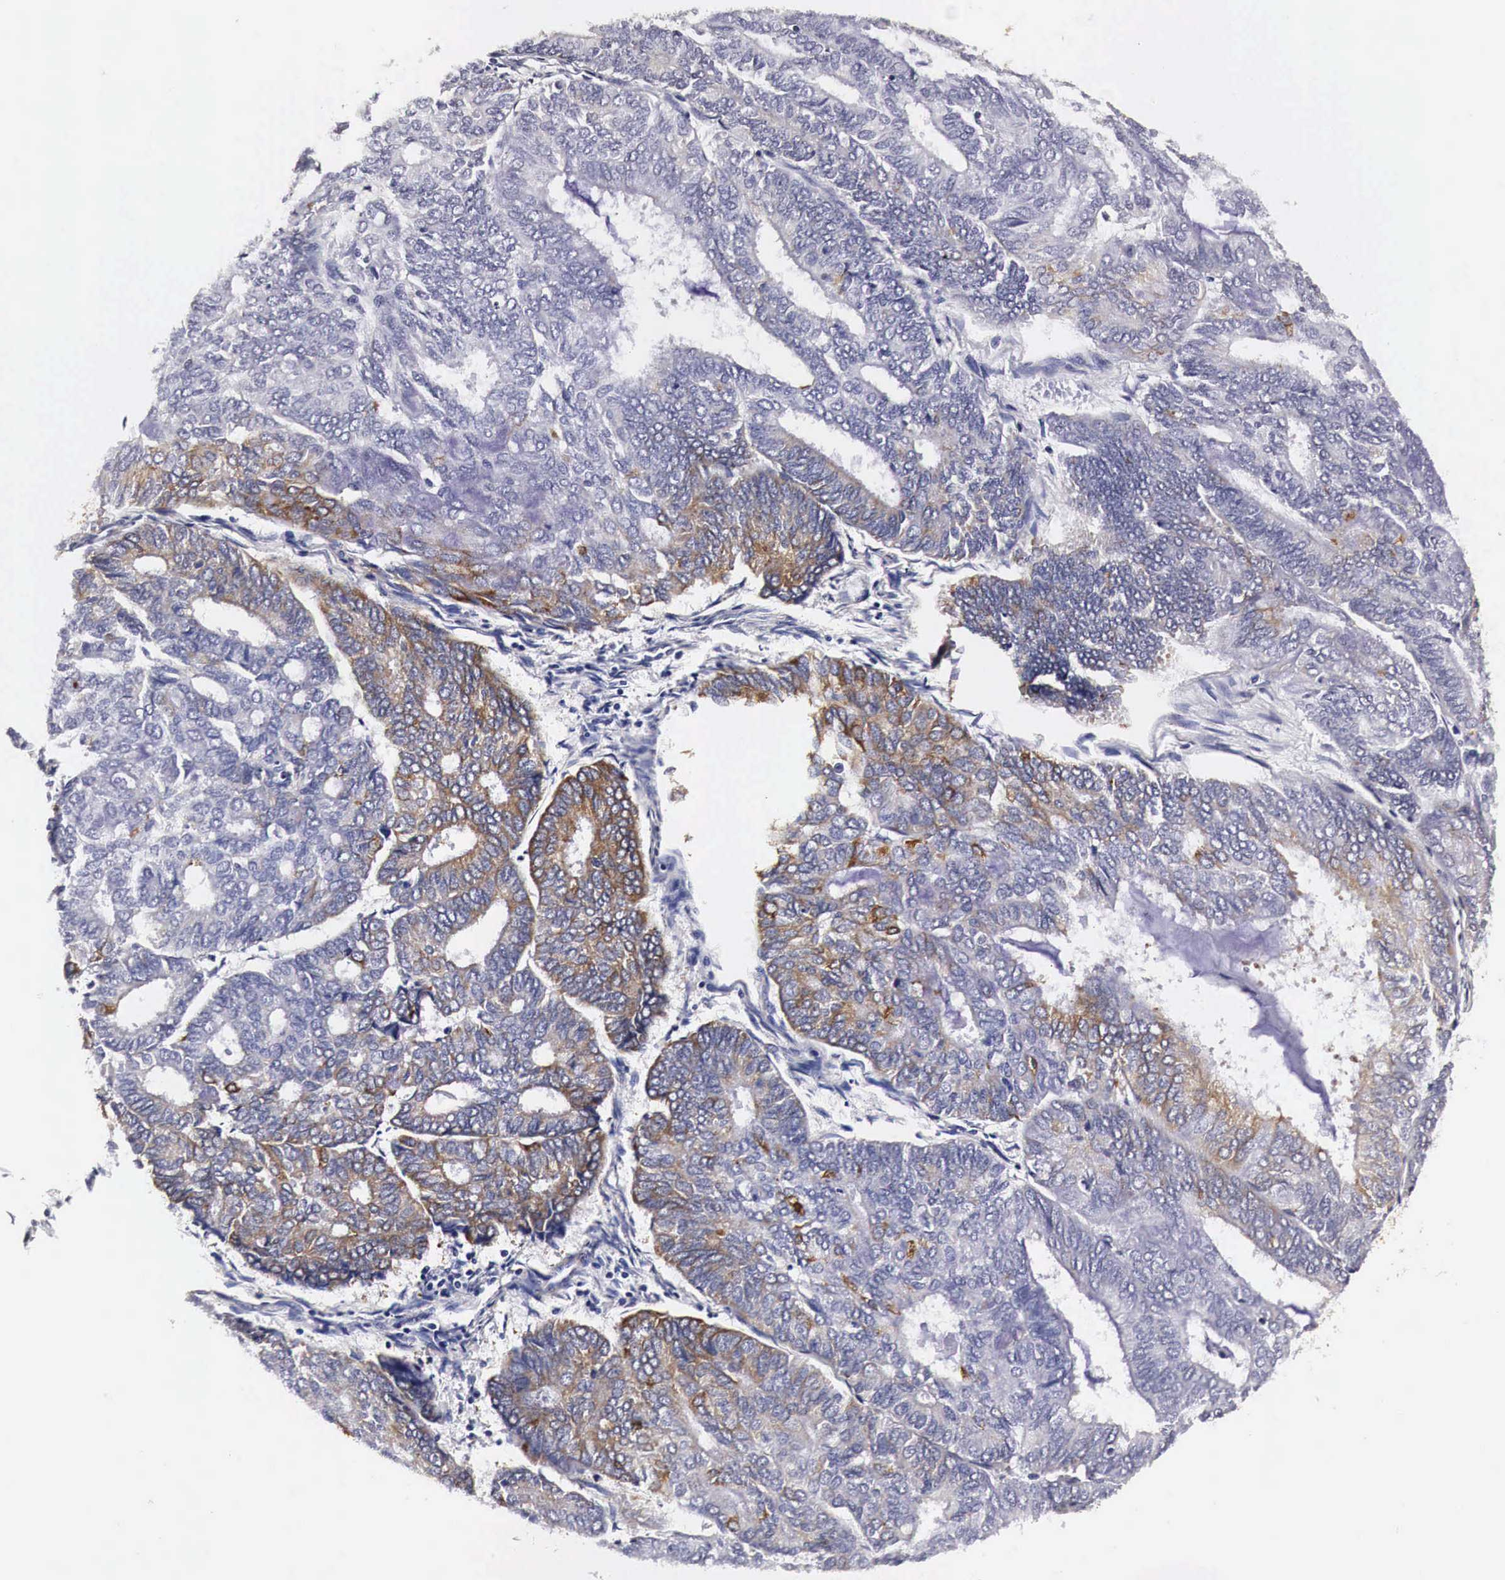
{"staining": {"intensity": "weak", "quantity": "25%-75%", "location": "cytoplasmic/membranous"}, "tissue": "endometrial cancer", "cell_type": "Tumor cells", "image_type": "cancer", "snomed": [{"axis": "morphology", "description": "Adenocarcinoma, NOS"}, {"axis": "topography", "description": "Endometrium"}], "caption": "Approximately 25%-75% of tumor cells in endometrial cancer demonstrate weak cytoplasmic/membranous protein staining as visualized by brown immunohistochemical staining.", "gene": "CKAP4", "patient": {"sex": "female", "age": 59}}